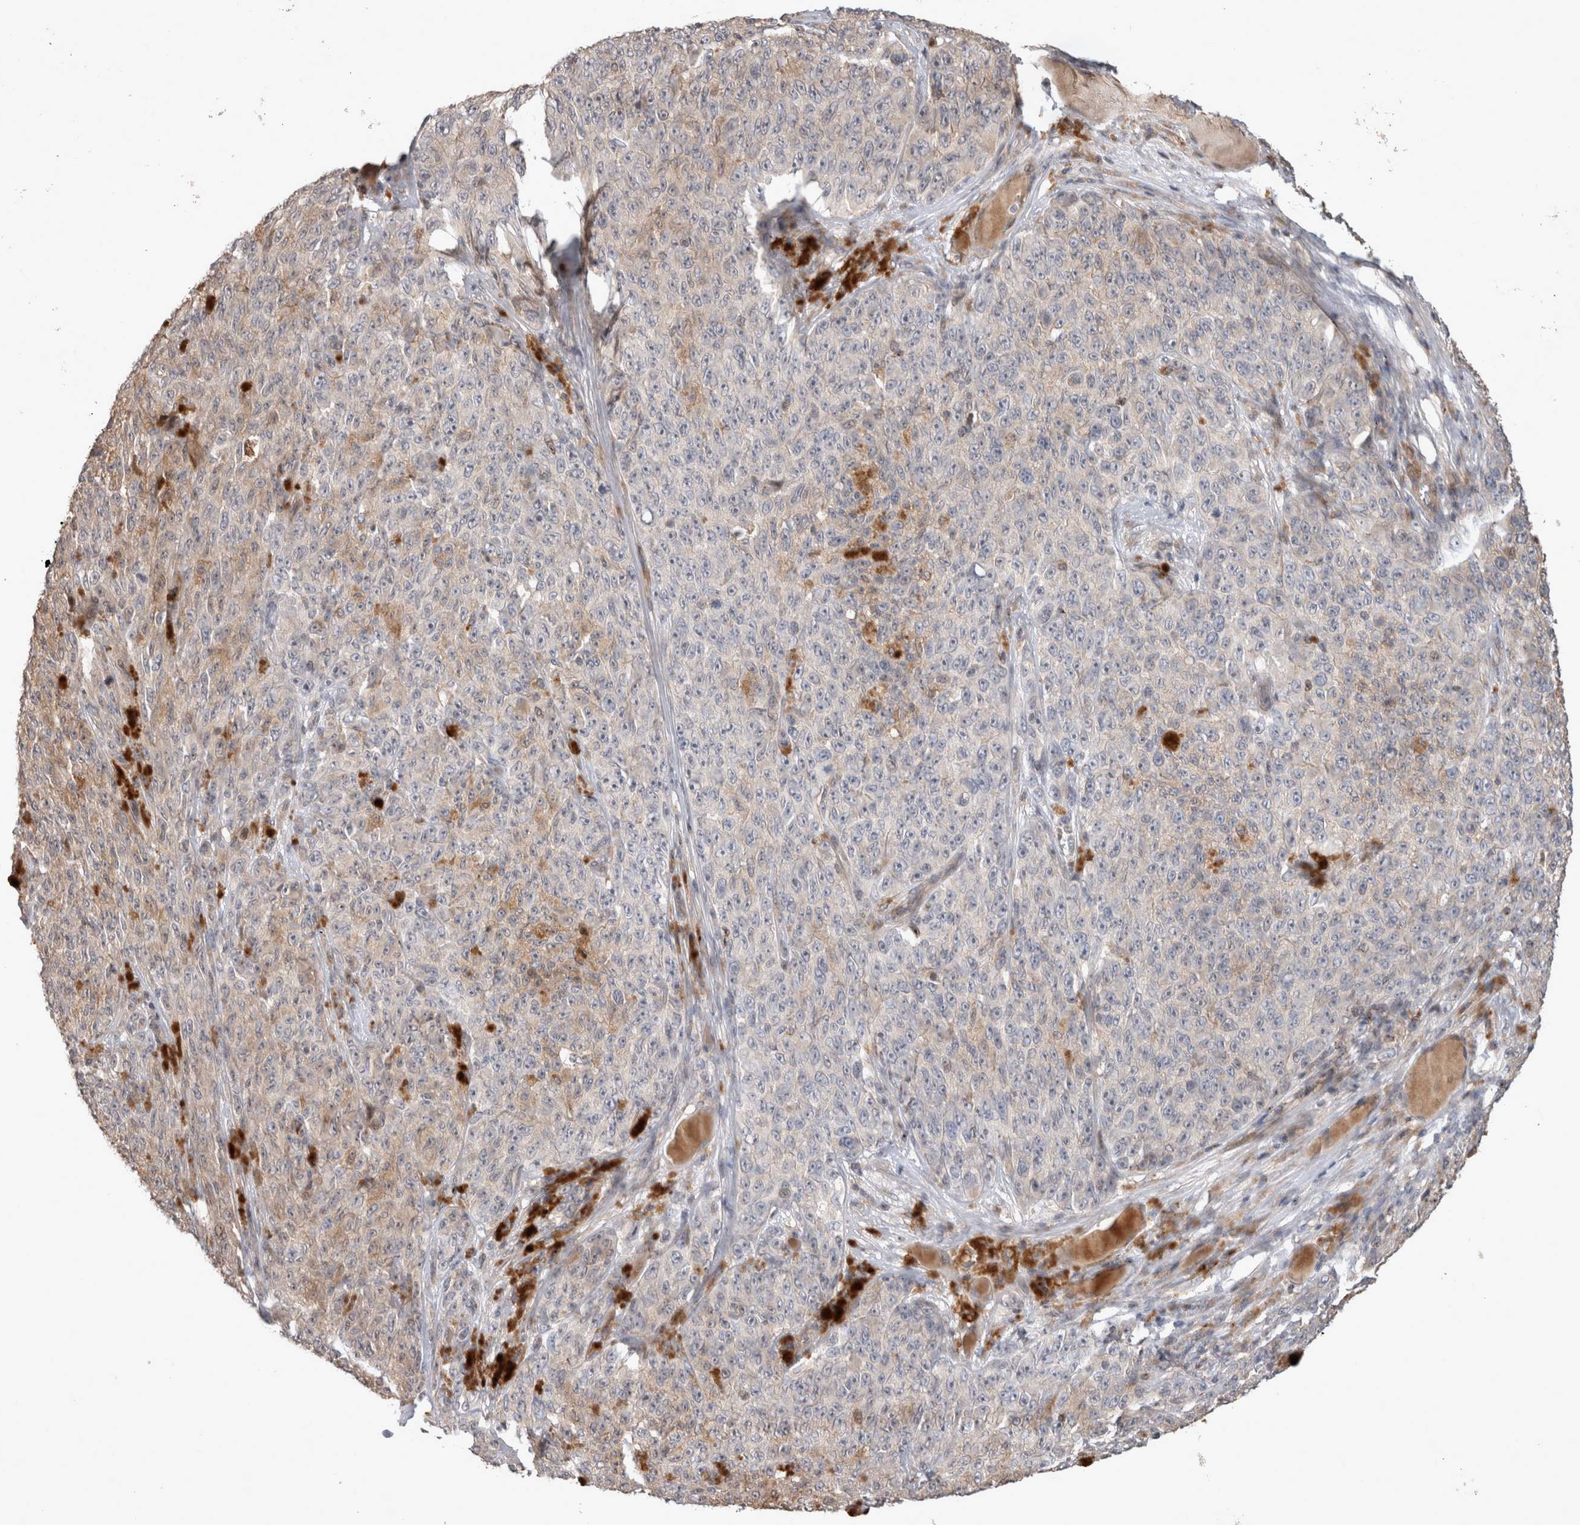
{"staining": {"intensity": "negative", "quantity": "none", "location": "none"}, "tissue": "melanoma", "cell_type": "Tumor cells", "image_type": "cancer", "snomed": [{"axis": "morphology", "description": "Malignant melanoma, NOS"}, {"axis": "topography", "description": "Skin"}], "caption": "DAB immunohistochemical staining of melanoma exhibits no significant expression in tumor cells.", "gene": "SERAC1", "patient": {"sex": "female", "age": 82}}